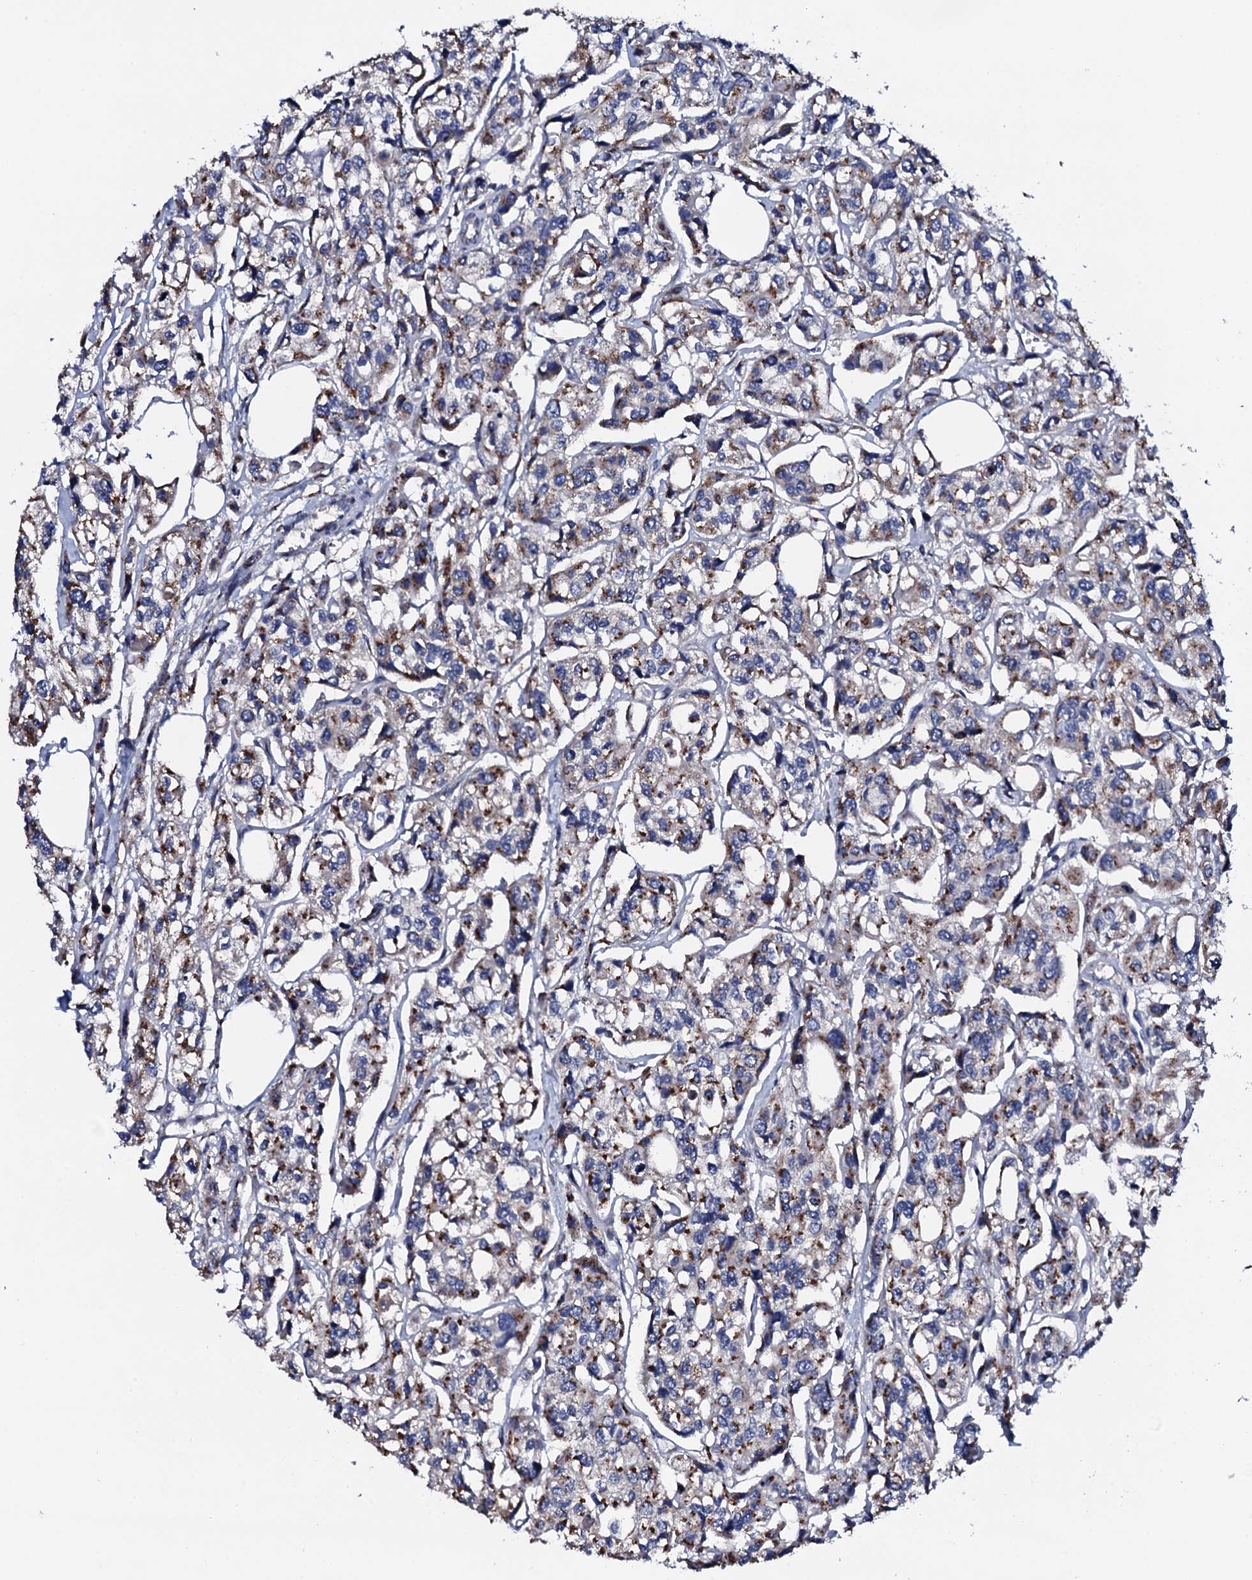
{"staining": {"intensity": "moderate", "quantity": "25%-75%", "location": "cytoplasmic/membranous"}, "tissue": "urothelial cancer", "cell_type": "Tumor cells", "image_type": "cancer", "snomed": [{"axis": "morphology", "description": "Urothelial carcinoma, High grade"}, {"axis": "topography", "description": "Urinary bladder"}], "caption": "Immunohistochemistry (DAB) staining of human urothelial carcinoma (high-grade) reveals moderate cytoplasmic/membranous protein staining in approximately 25%-75% of tumor cells.", "gene": "PLET1", "patient": {"sex": "male", "age": 67}}